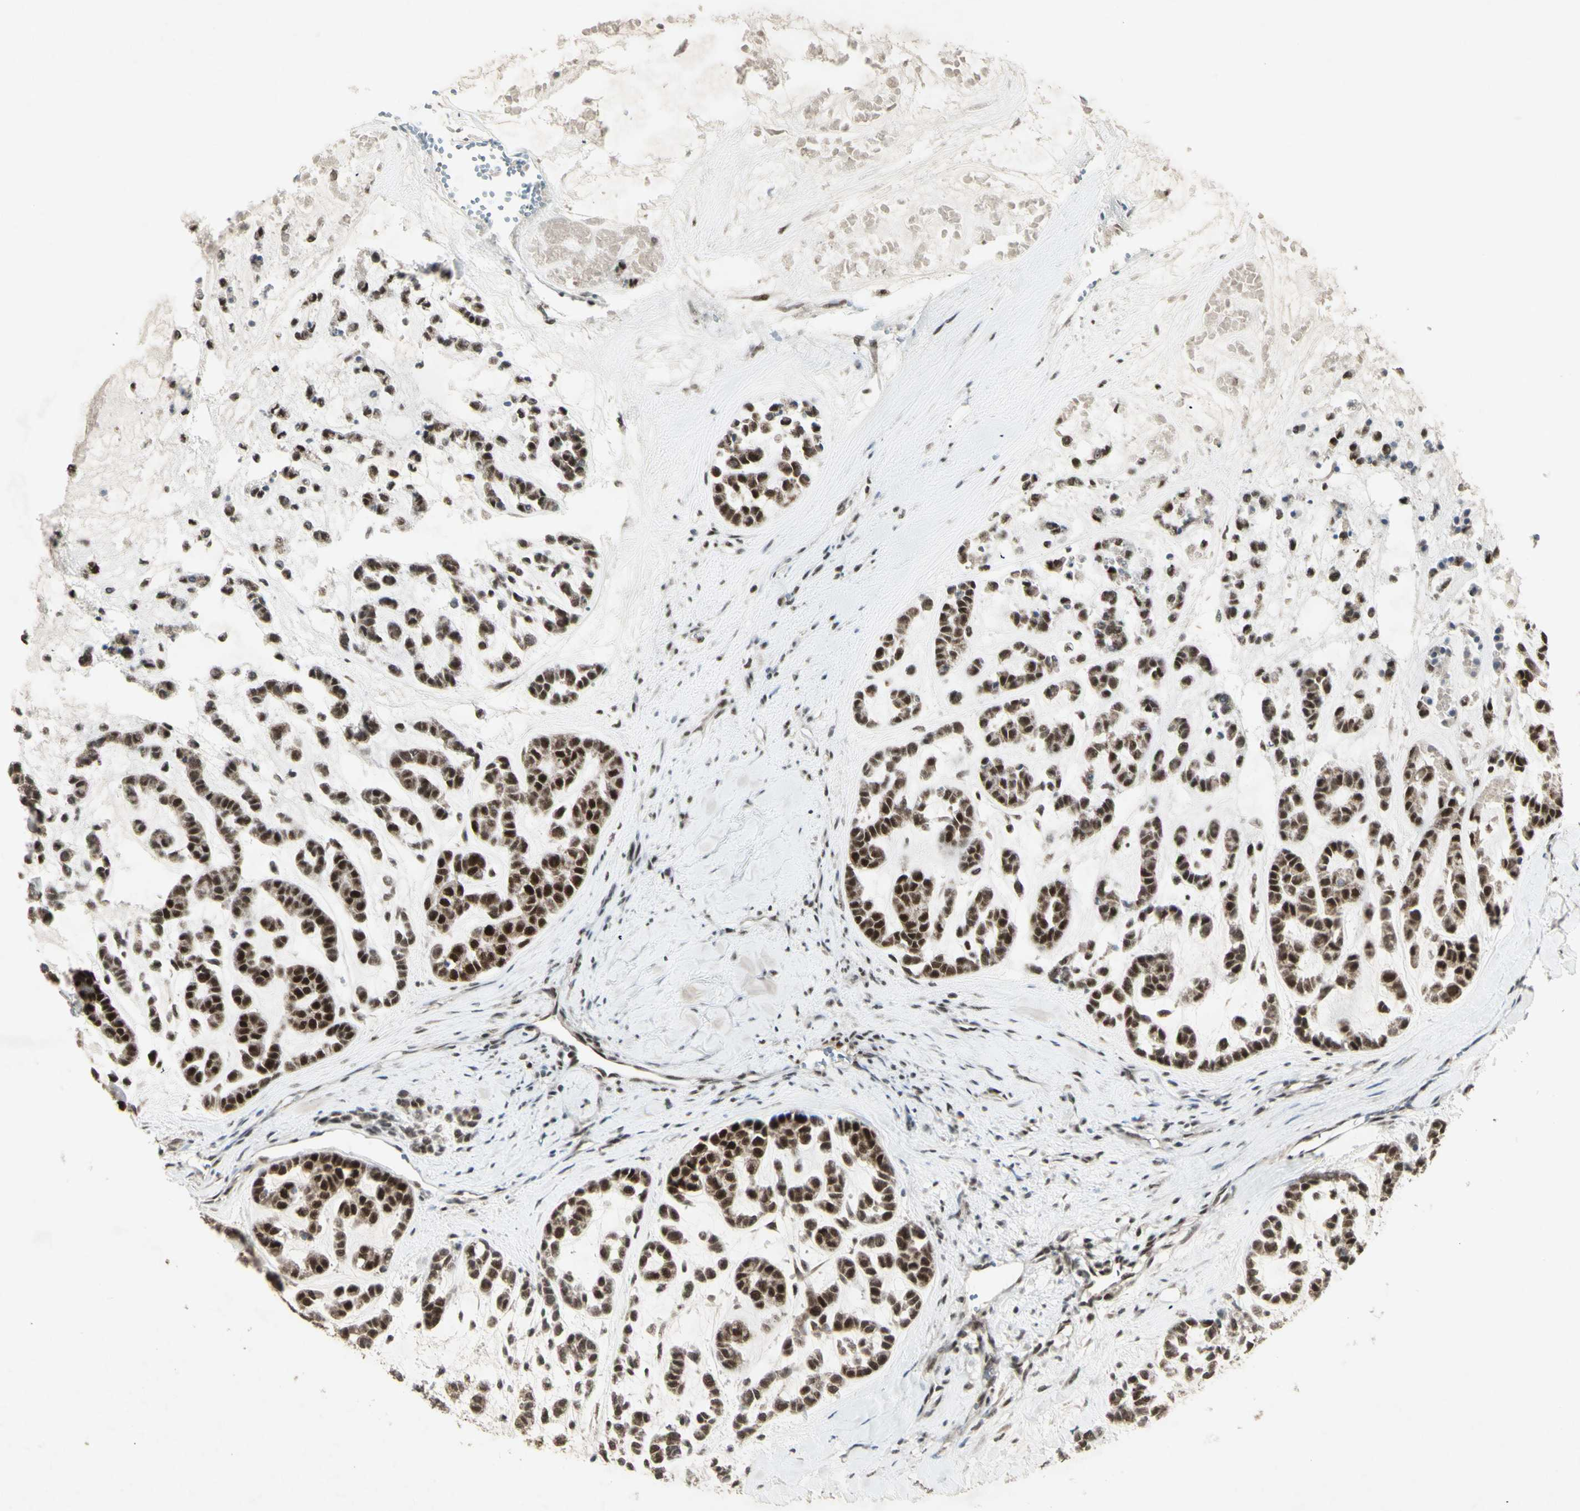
{"staining": {"intensity": "strong", "quantity": ">75%", "location": "cytoplasmic/membranous,nuclear"}, "tissue": "head and neck cancer", "cell_type": "Tumor cells", "image_type": "cancer", "snomed": [{"axis": "morphology", "description": "Adenocarcinoma, NOS"}, {"axis": "morphology", "description": "Adenoma, NOS"}, {"axis": "topography", "description": "Head-Neck"}], "caption": "Head and neck cancer stained with immunohistochemistry (IHC) reveals strong cytoplasmic/membranous and nuclear positivity in approximately >75% of tumor cells.", "gene": "CCNT1", "patient": {"sex": "female", "age": 55}}